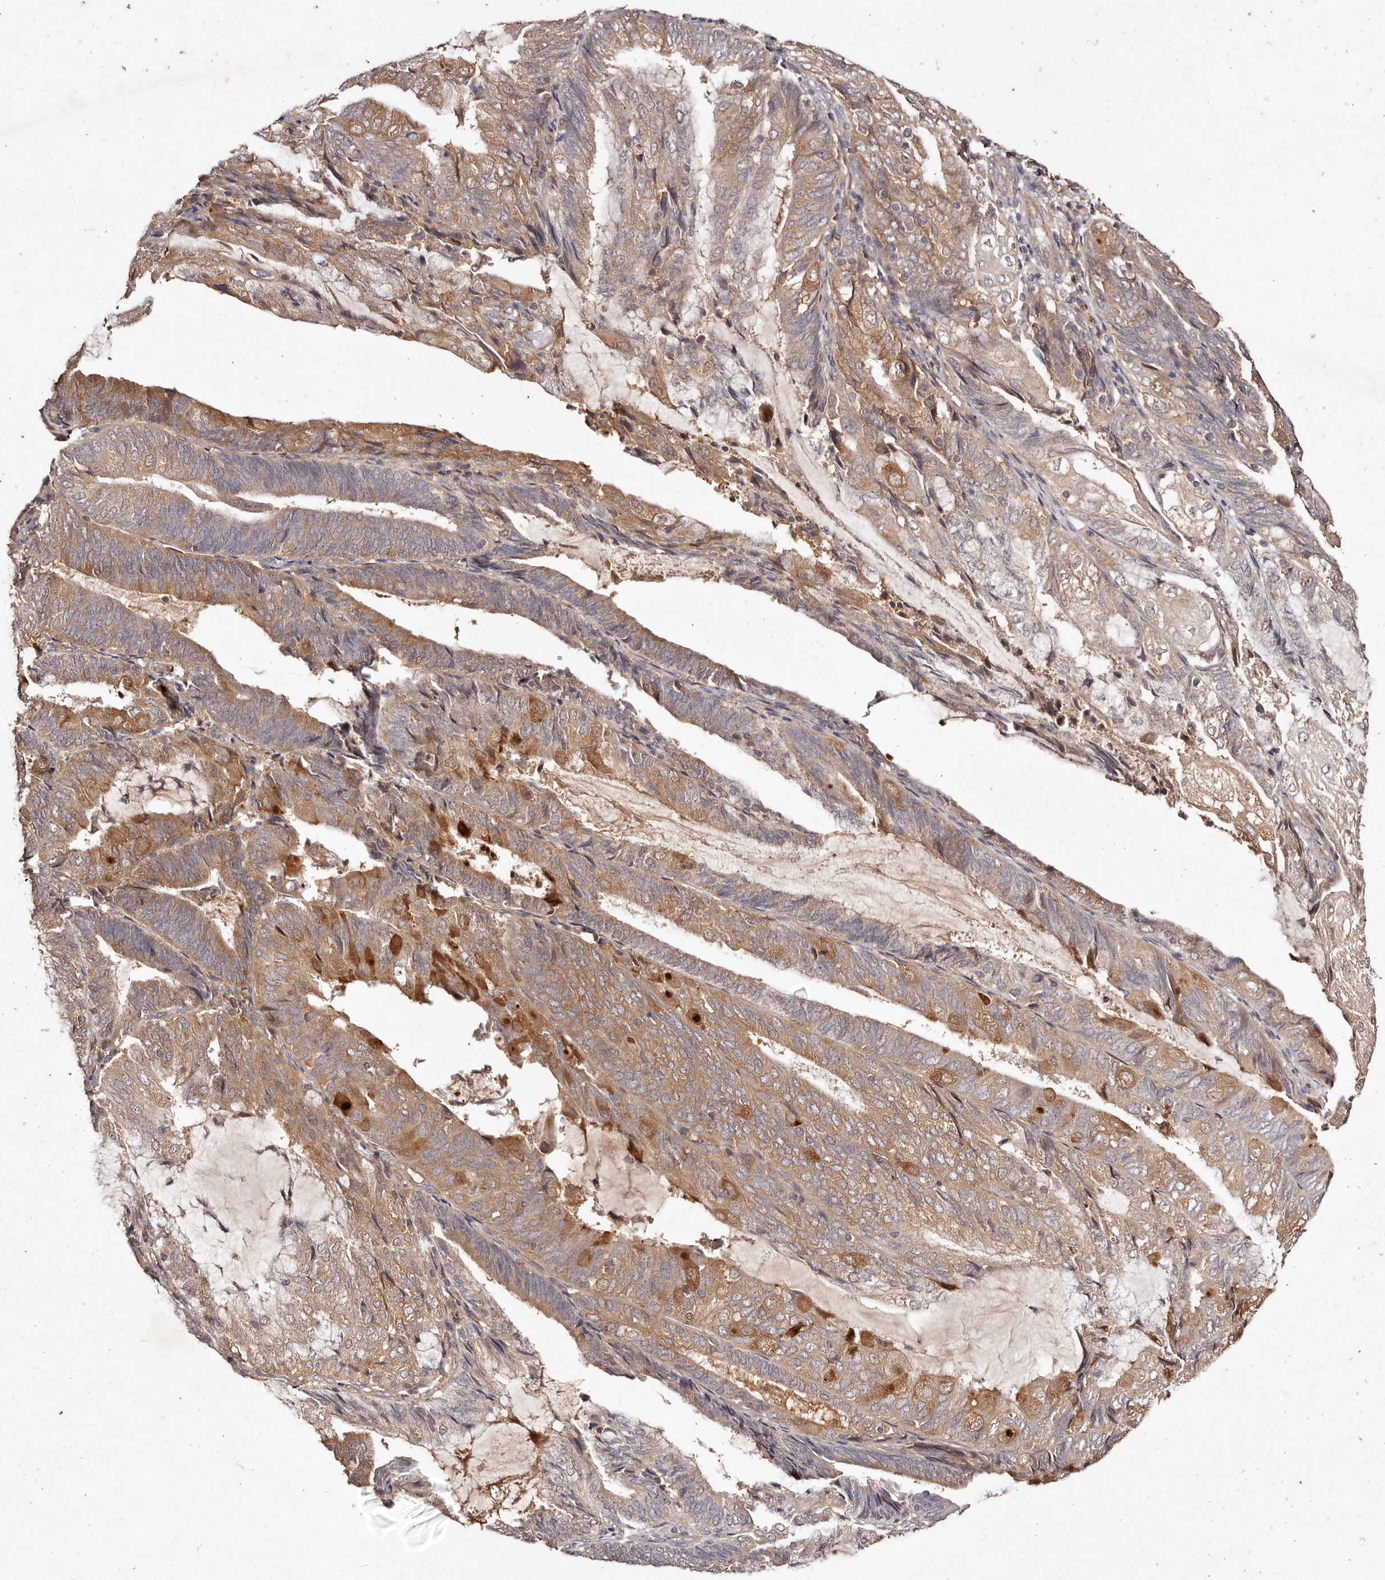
{"staining": {"intensity": "moderate", "quantity": ">75%", "location": "cytoplasmic/membranous,nuclear"}, "tissue": "endometrial cancer", "cell_type": "Tumor cells", "image_type": "cancer", "snomed": [{"axis": "morphology", "description": "Adenocarcinoma, NOS"}, {"axis": "topography", "description": "Endometrium"}], "caption": "Immunohistochemistry micrograph of endometrial cancer (adenocarcinoma) stained for a protein (brown), which reveals medium levels of moderate cytoplasmic/membranous and nuclear positivity in about >75% of tumor cells.", "gene": "CCL14", "patient": {"sex": "female", "age": 81}}